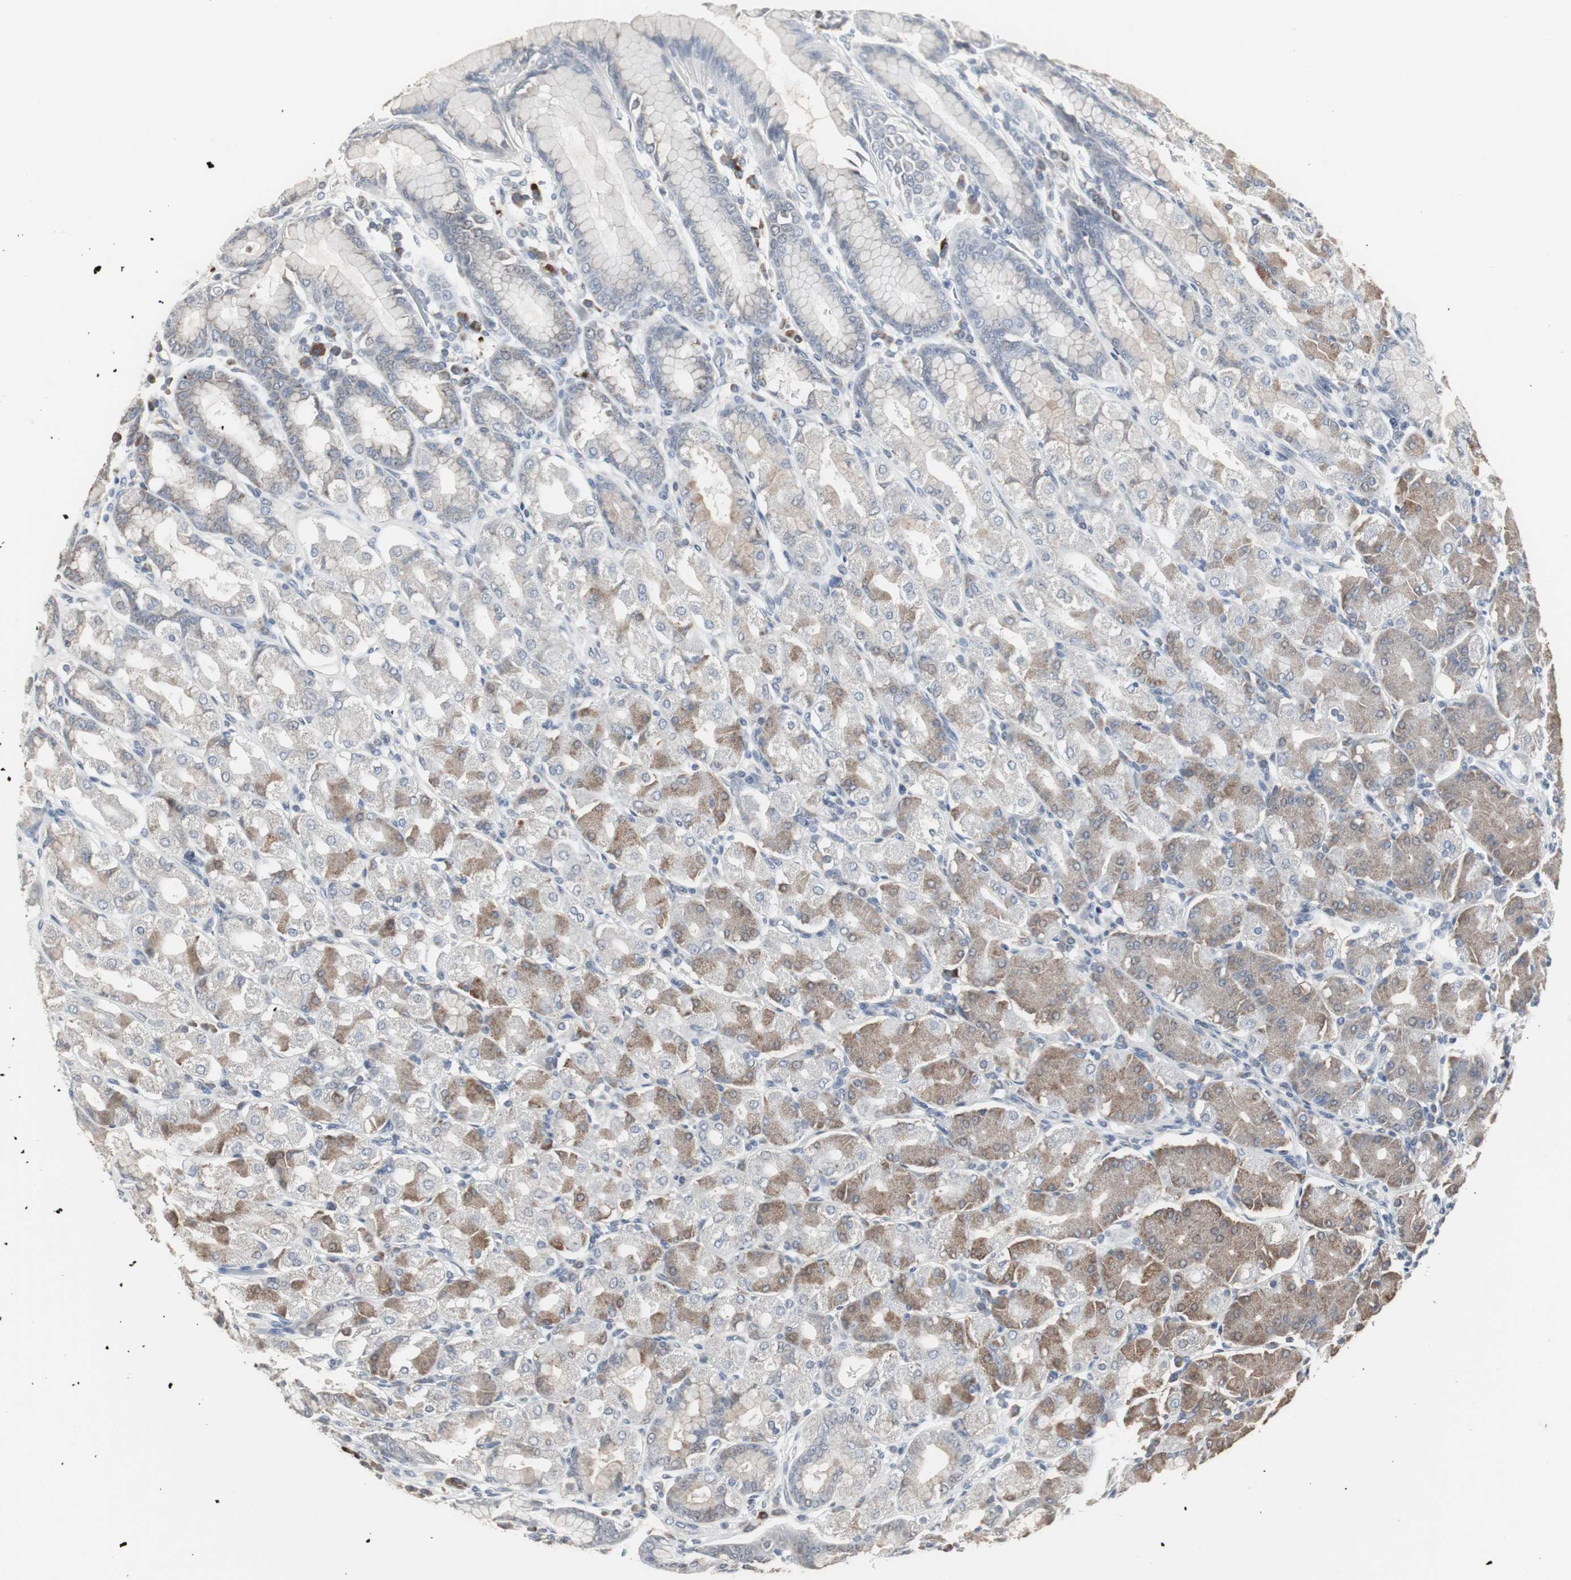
{"staining": {"intensity": "weak", "quantity": "25%-75%", "location": "cytoplasmic/membranous"}, "tissue": "stomach", "cell_type": "Glandular cells", "image_type": "normal", "snomed": [{"axis": "morphology", "description": "Normal tissue, NOS"}, {"axis": "topography", "description": "Stomach, upper"}], "caption": "Immunohistochemical staining of unremarkable stomach demonstrates 25%-75% levels of weak cytoplasmic/membranous protein expression in about 25%-75% of glandular cells.", "gene": "ACAA1", "patient": {"sex": "male", "age": 68}}